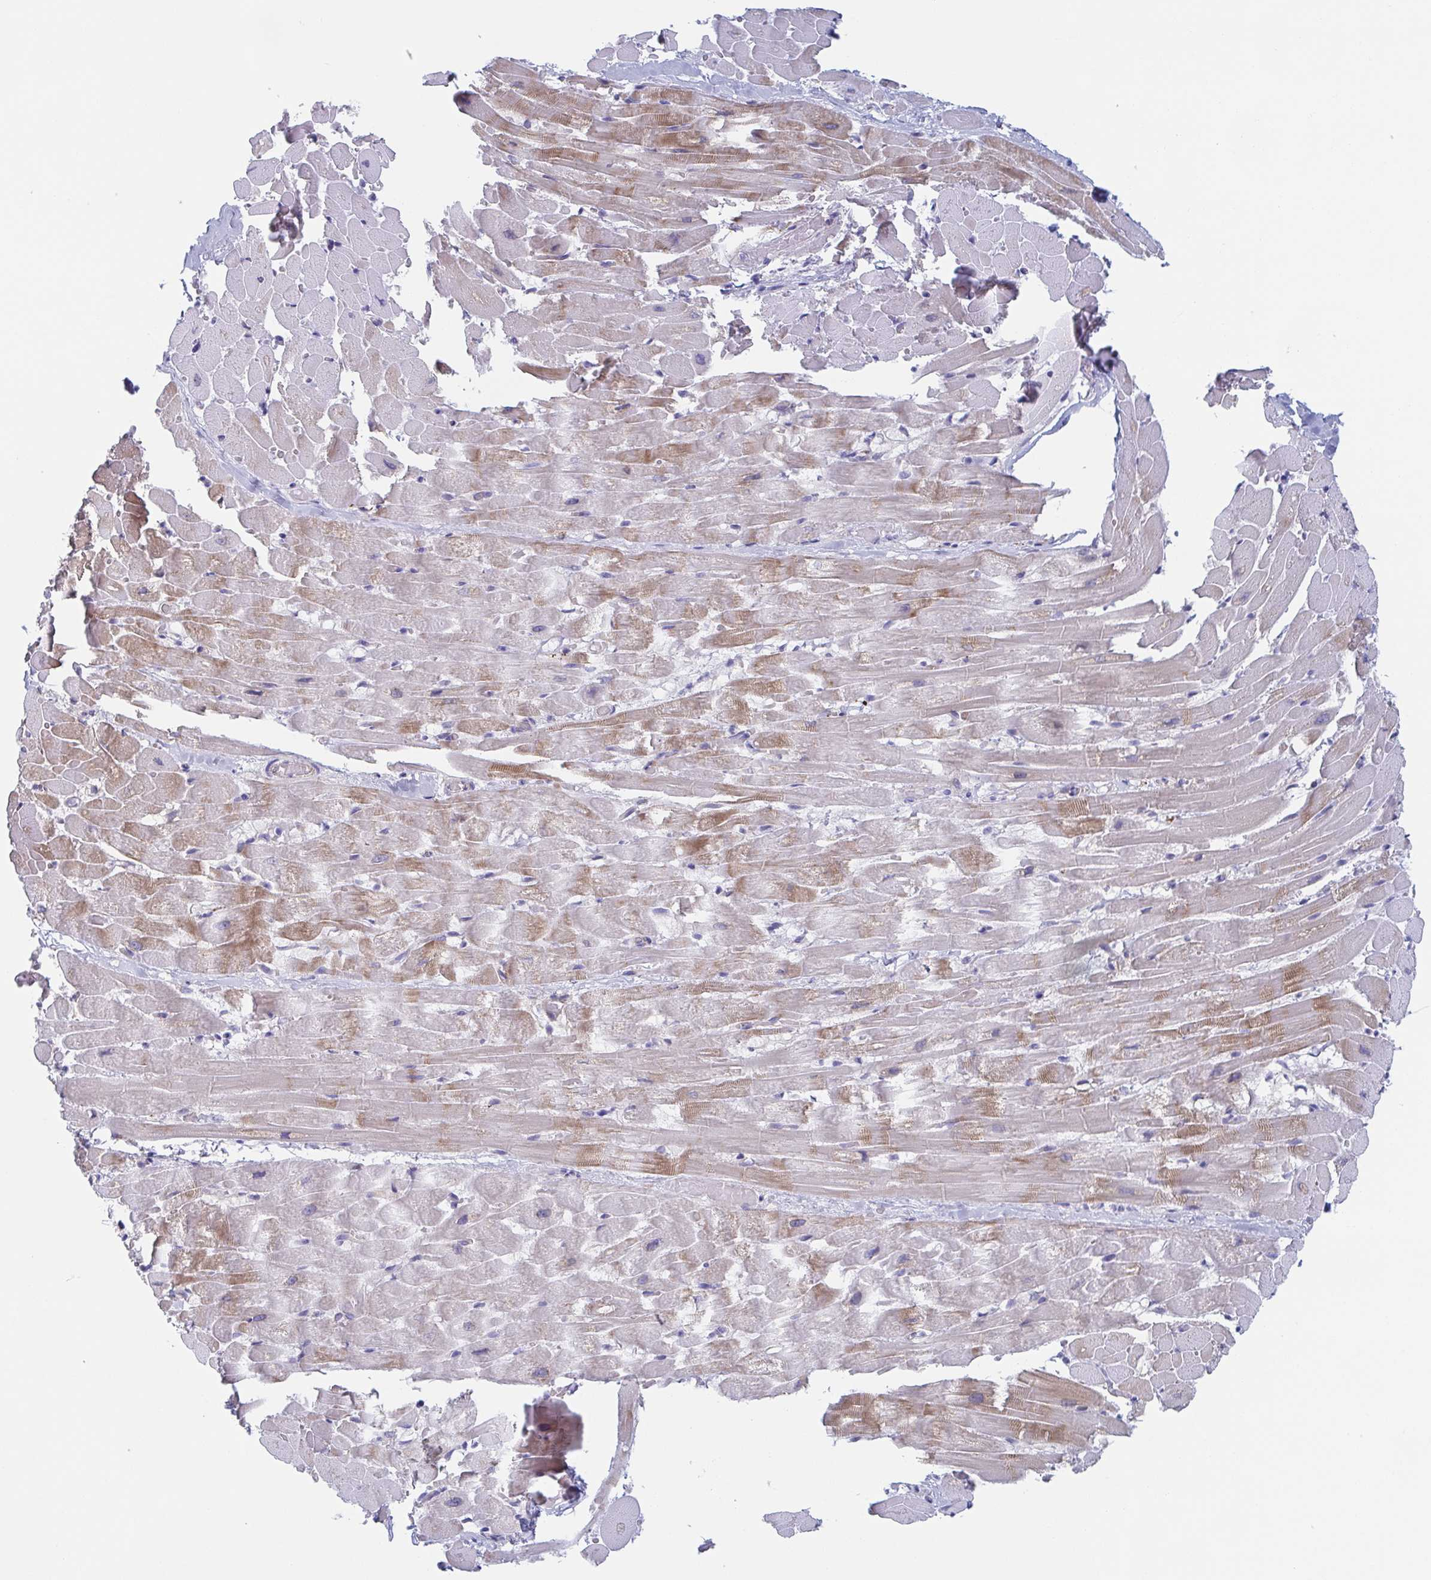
{"staining": {"intensity": "weak", "quantity": "<25%", "location": "cytoplasmic/membranous"}, "tissue": "heart muscle", "cell_type": "Cardiomyocytes", "image_type": "normal", "snomed": [{"axis": "morphology", "description": "Normal tissue, NOS"}, {"axis": "topography", "description": "Heart"}], "caption": "This micrograph is of normal heart muscle stained with IHC to label a protein in brown with the nuclei are counter-stained blue. There is no expression in cardiomyocytes.", "gene": "DYNC1I1", "patient": {"sex": "male", "age": 37}}